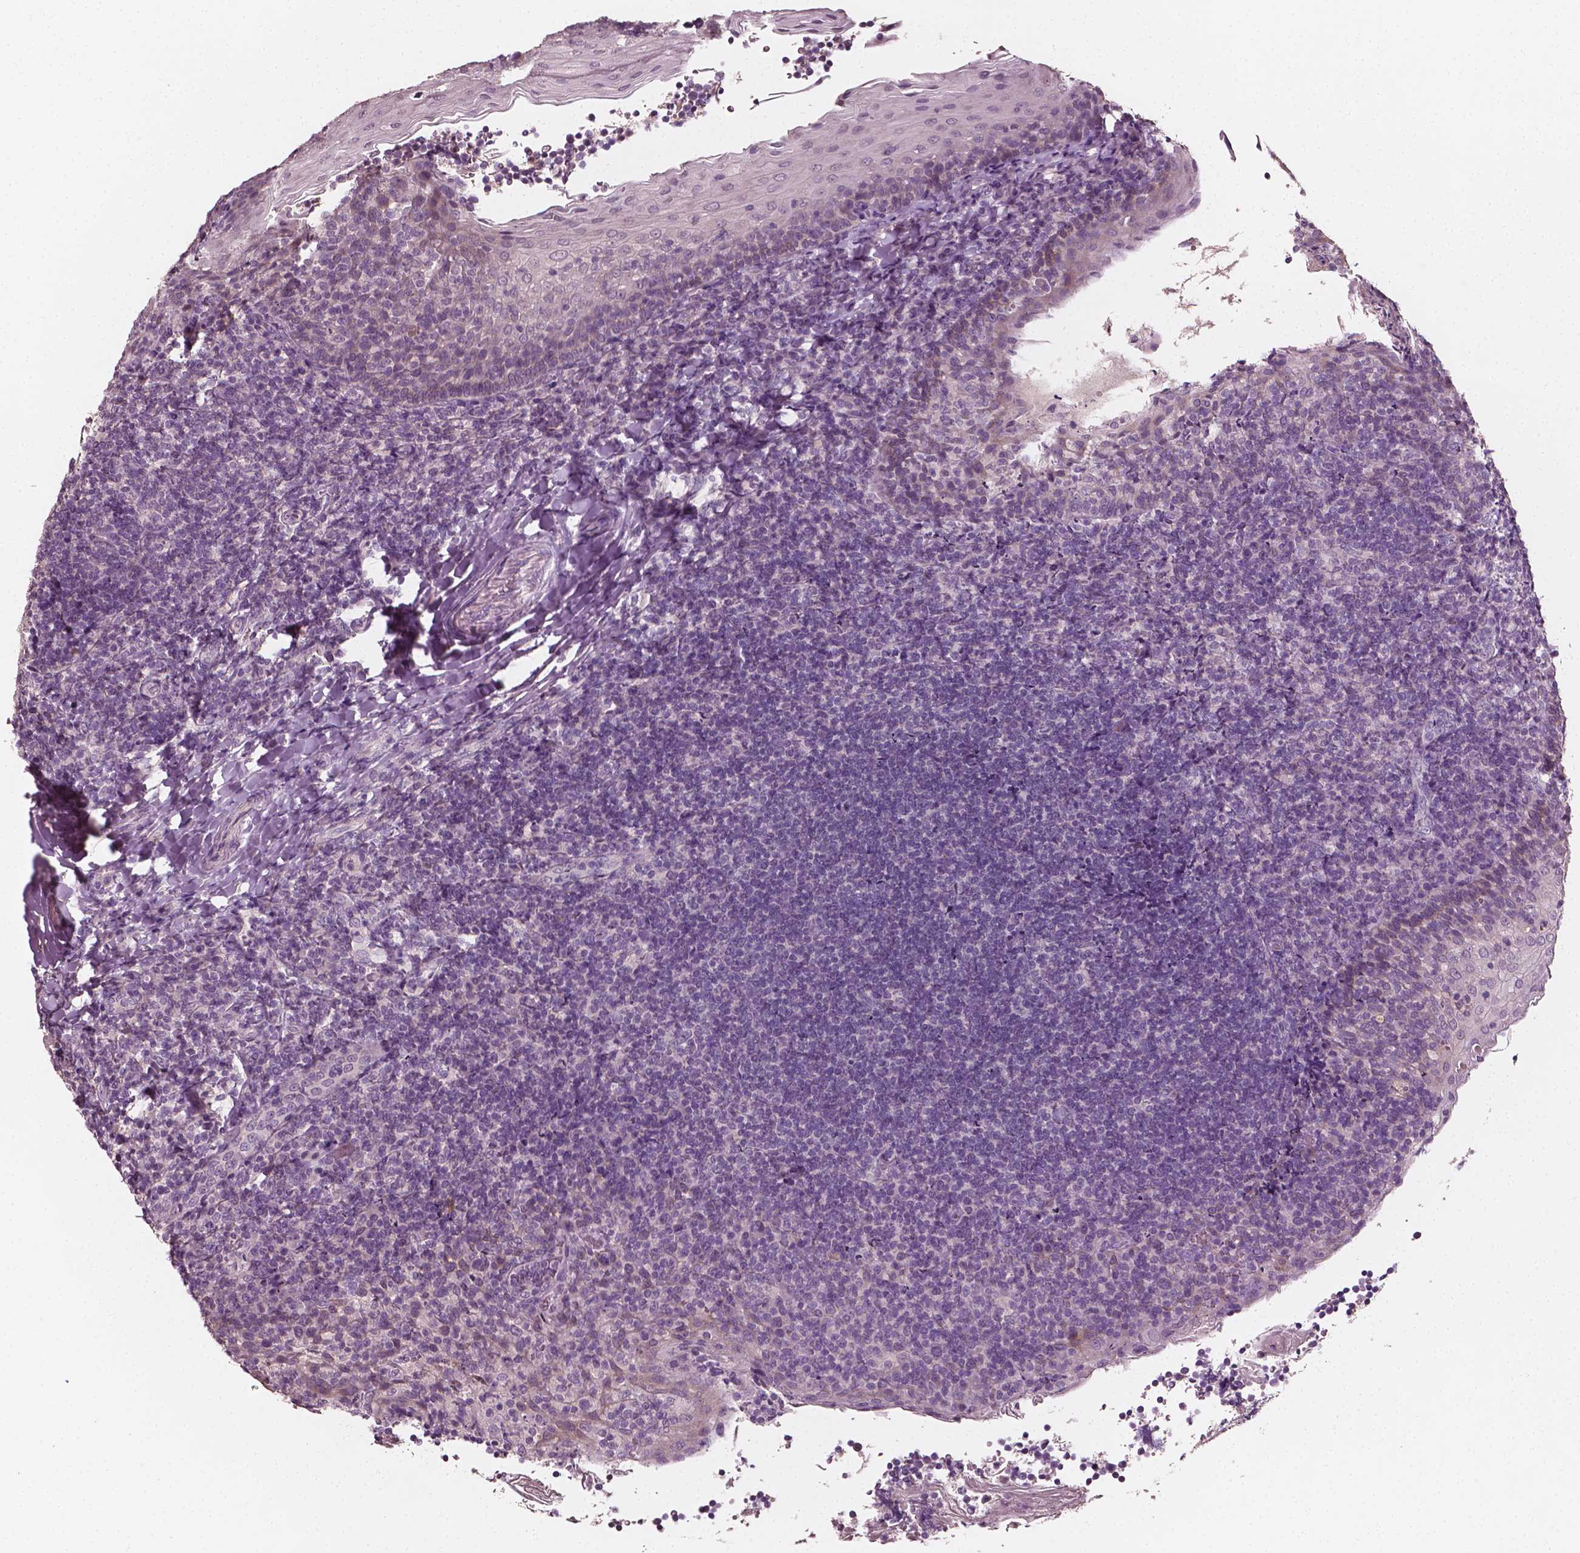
{"staining": {"intensity": "negative", "quantity": "none", "location": "none"}, "tissue": "tonsil", "cell_type": "Germinal center cells", "image_type": "normal", "snomed": [{"axis": "morphology", "description": "Normal tissue, NOS"}, {"axis": "topography", "description": "Tonsil"}], "caption": "Immunohistochemistry image of unremarkable tonsil: human tonsil stained with DAB (3,3'-diaminobenzidine) shows no significant protein positivity in germinal center cells. (DAB immunohistochemistry visualized using brightfield microscopy, high magnification).", "gene": "PLA2R1", "patient": {"sex": "female", "age": 10}}